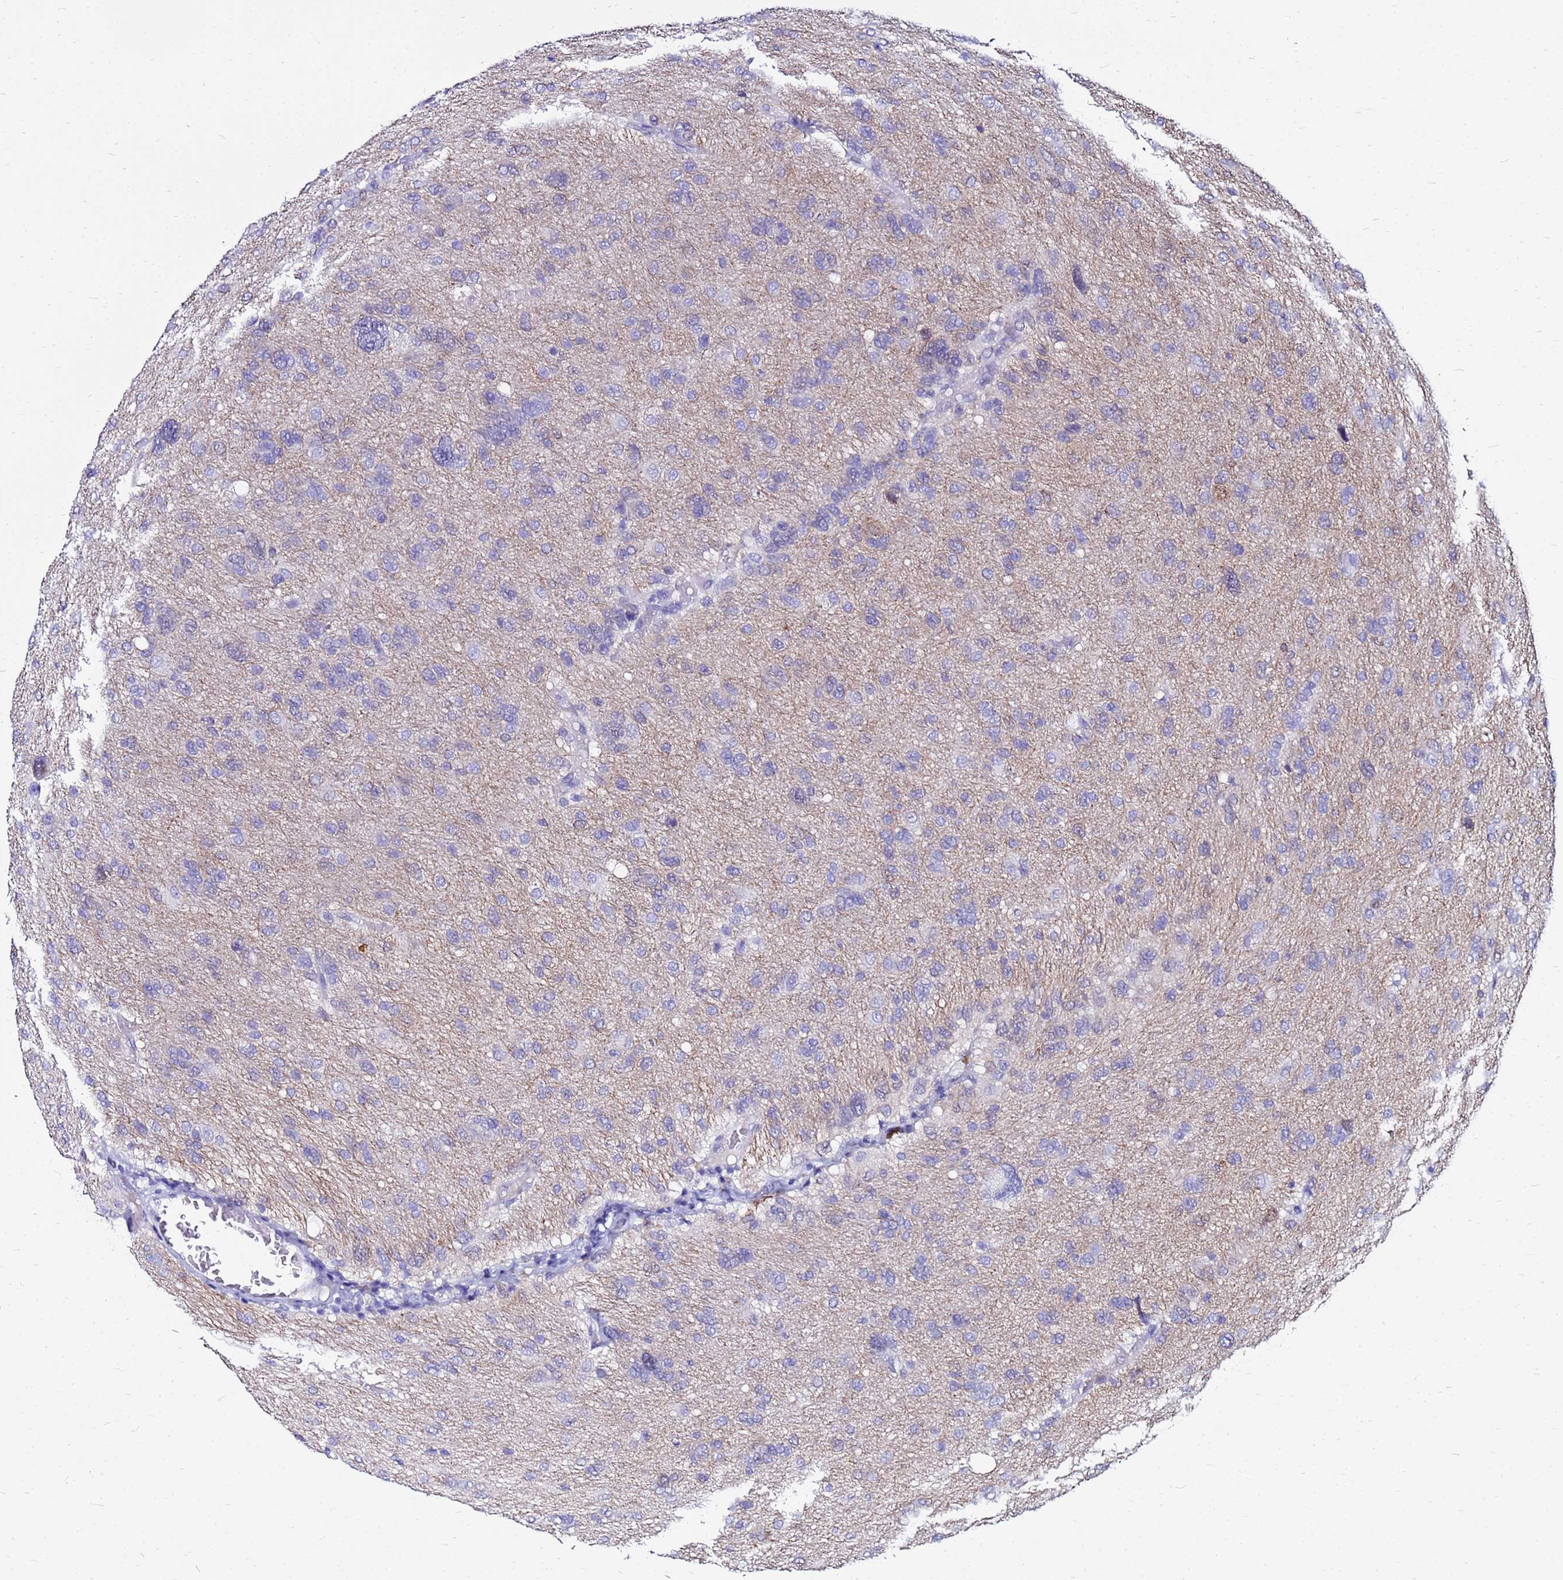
{"staining": {"intensity": "negative", "quantity": "none", "location": "none"}, "tissue": "glioma", "cell_type": "Tumor cells", "image_type": "cancer", "snomed": [{"axis": "morphology", "description": "Glioma, malignant, High grade"}, {"axis": "topography", "description": "Brain"}], "caption": "Tumor cells show no significant positivity in glioma.", "gene": "PPP1R14C", "patient": {"sex": "female", "age": 59}}